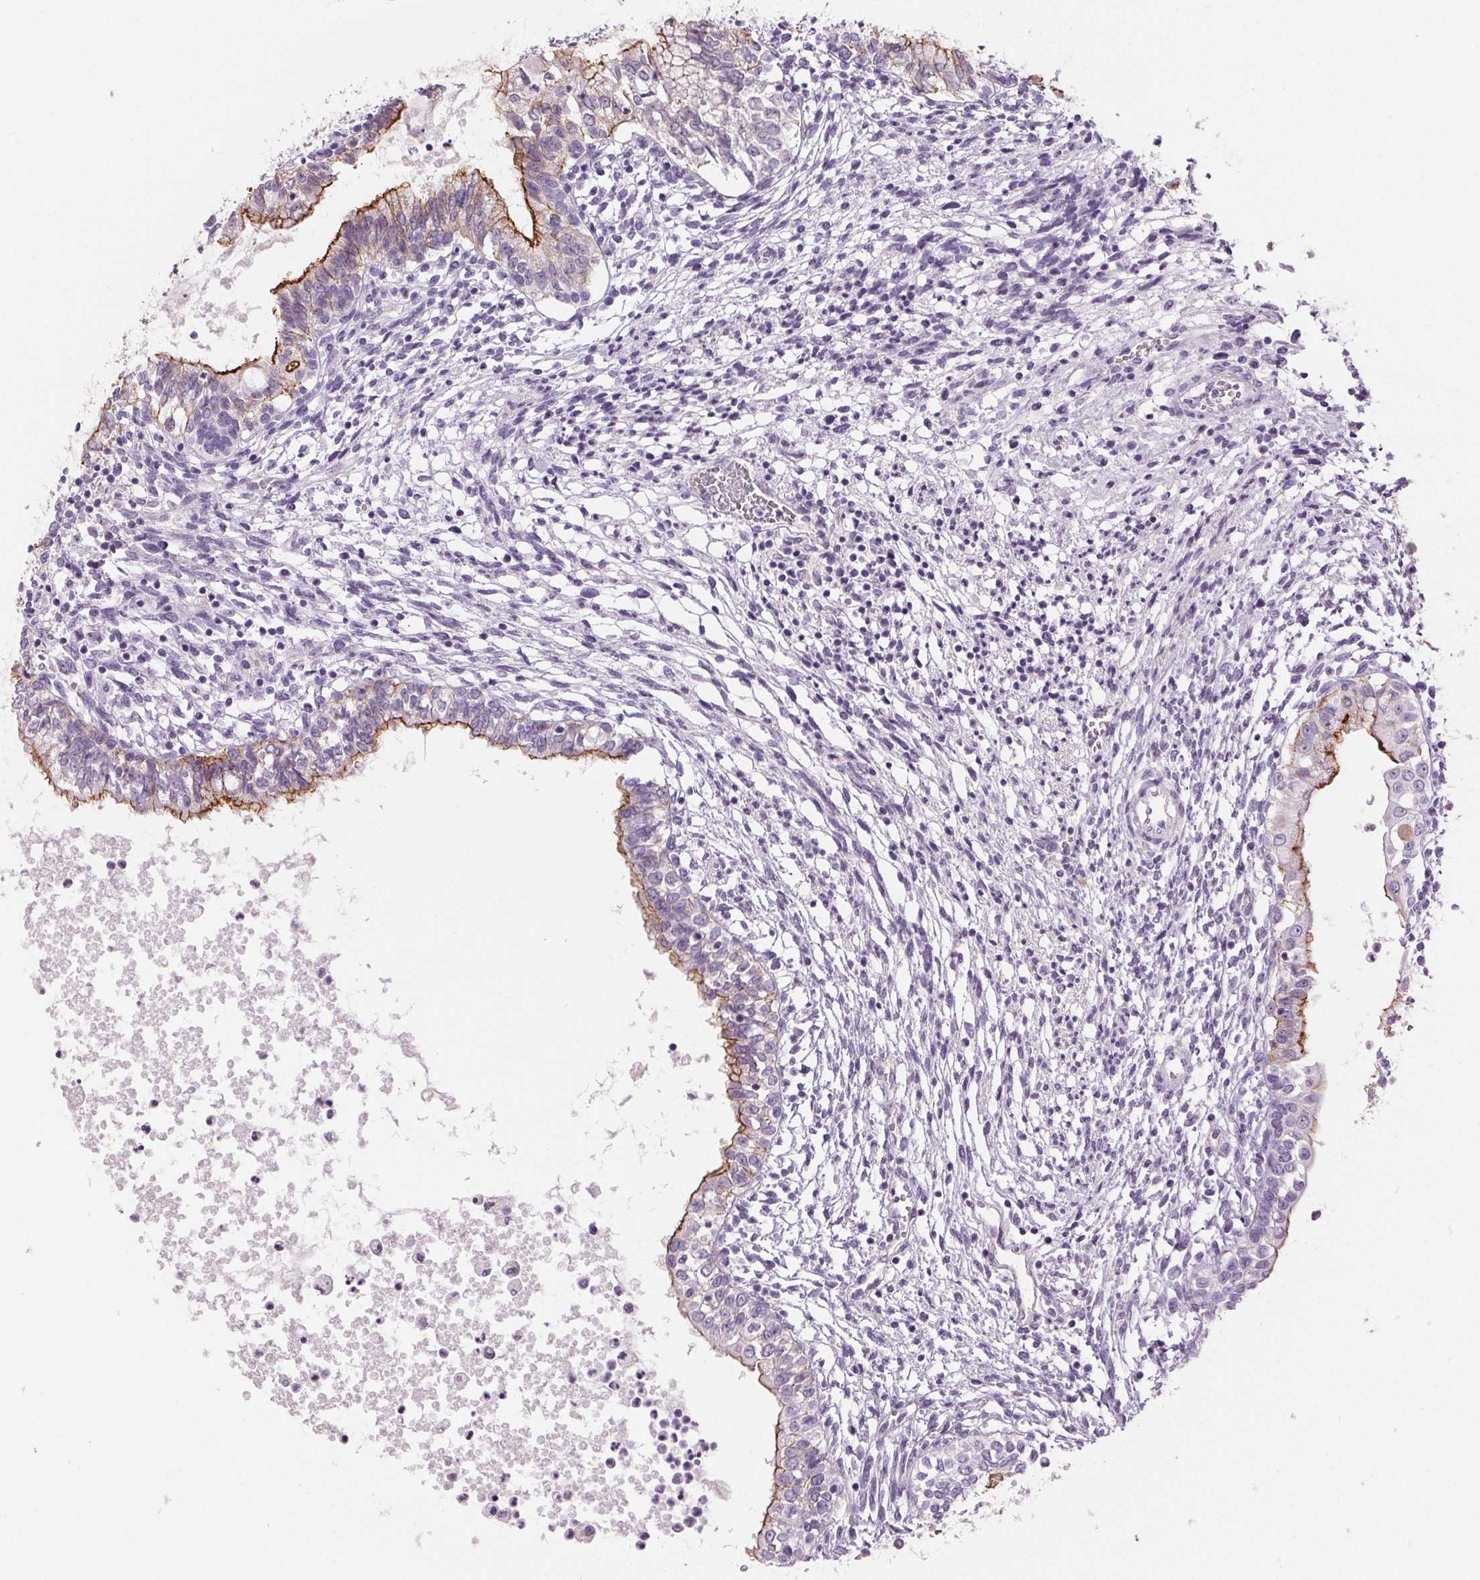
{"staining": {"intensity": "moderate", "quantity": "25%-75%", "location": "cytoplasmic/membranous"}, "tissue": "testis cancer", "cell_type": "Tumor cells", "image_type": "cancer", "snomed": [{"axis": "morphology", "description": "Carcinoma, Embryonal, NOS"}, {"axis": "topography", "description": "Testis"}], "caption": "DAB immunohistochemical staining of testis cancer reveals moderate cytoplasmic/membranous protein positivity in about 25%-75% of tumor cells.", "gene": "MISP", "patient": {"sex": "male", "age": 37}}